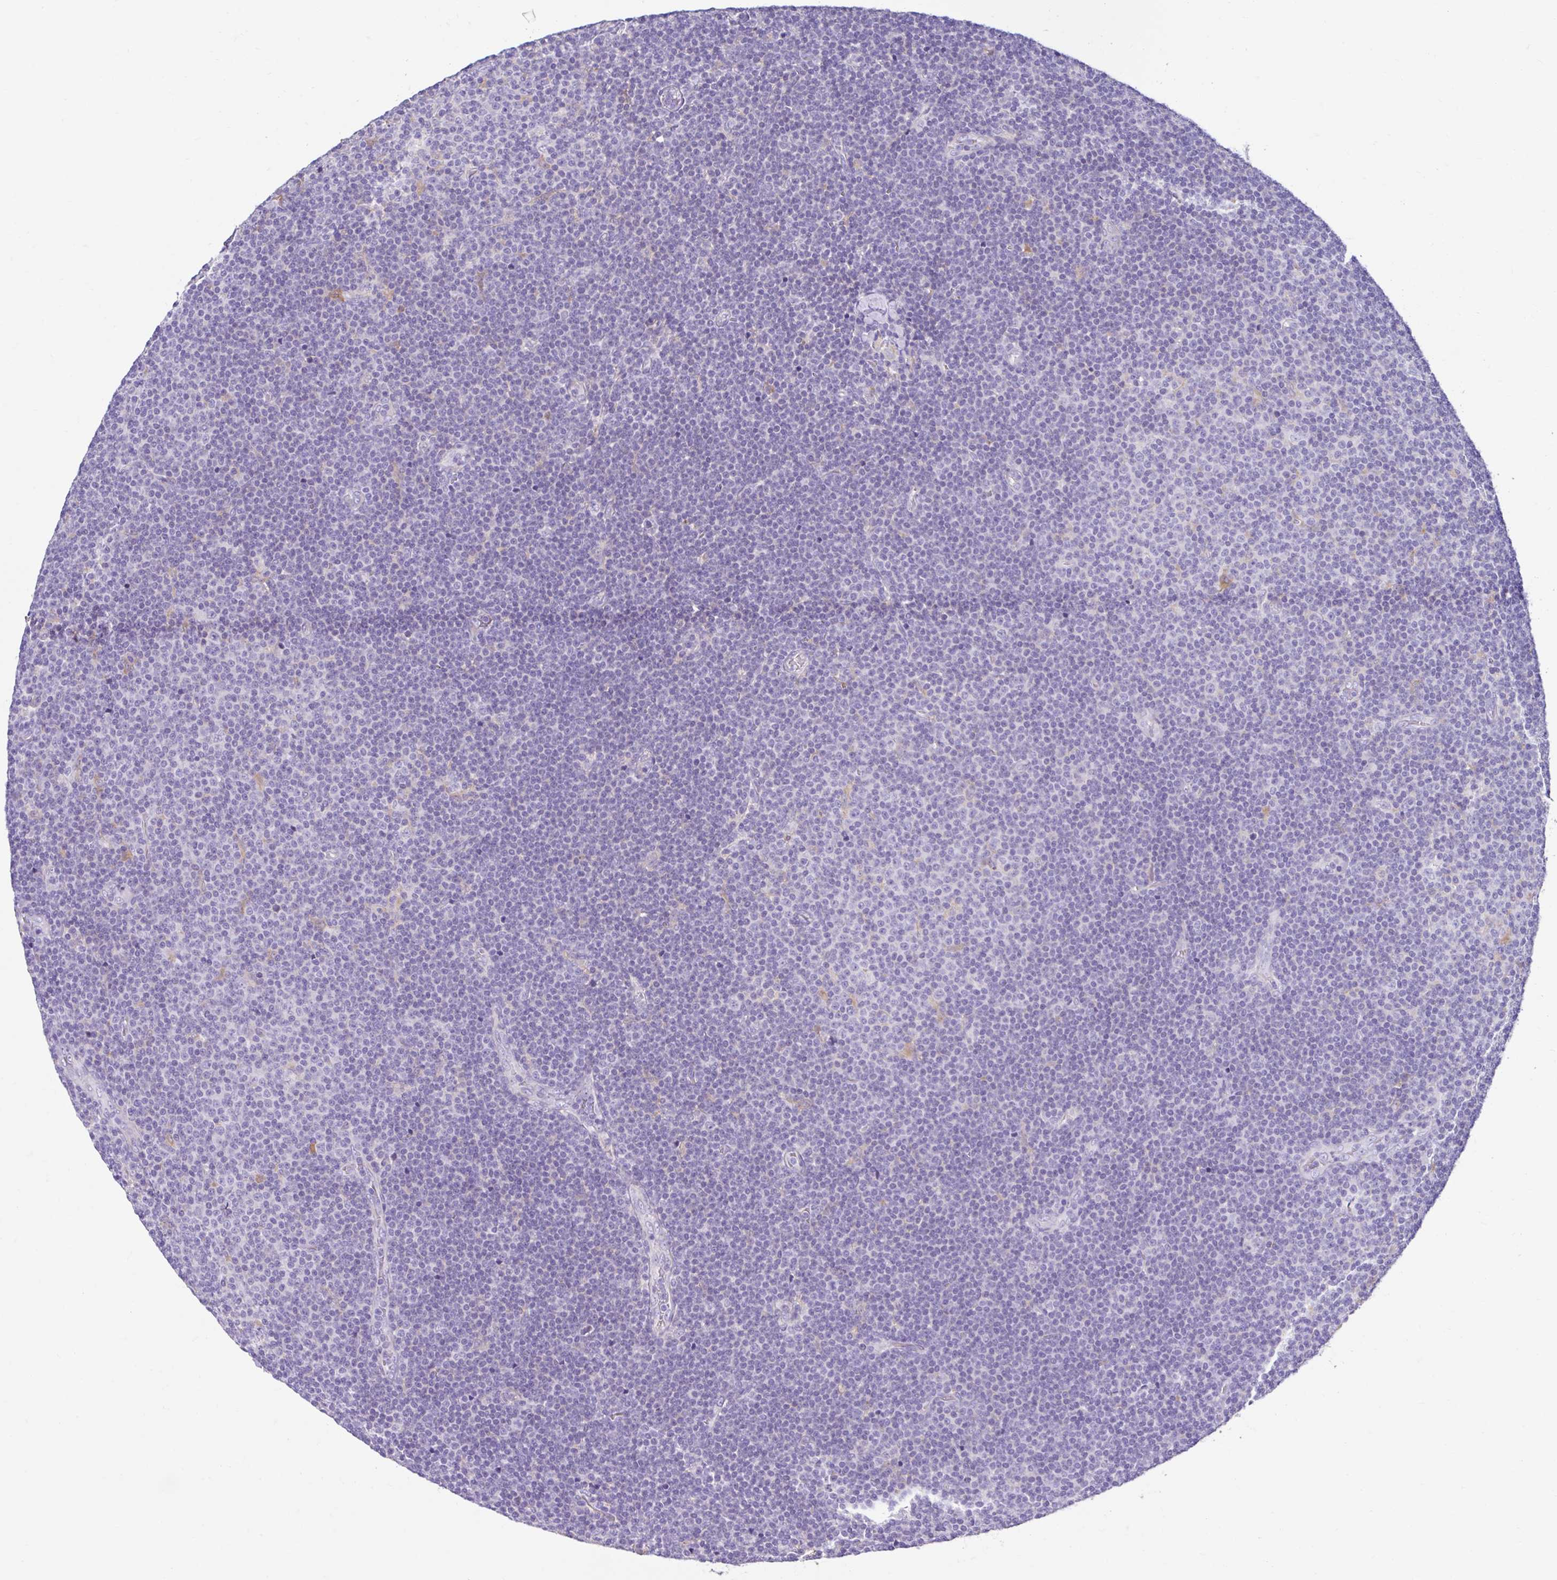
{"staining": {"intensity": "negative", "quantity": "none", "location": "none"}, "tissue": "lymphoma", "cell_type": "Tumor cells", "image_type": "cancer", "snomed": [{"axis": "morphology", "description": "Malignant lymphoma, non-Hodgkin's type, Low grade"}, {"axis": "topography", "description": "Lymph node"}], "caption": "This is an immunohistochemistry (IHC) photomicrograph of low-grade malignant lymphoma, non-Hodgkin's type. There is no expression in tumor cells.", "gene": "ZNF33A", "patient": {"sex": "male", "age": 48}}